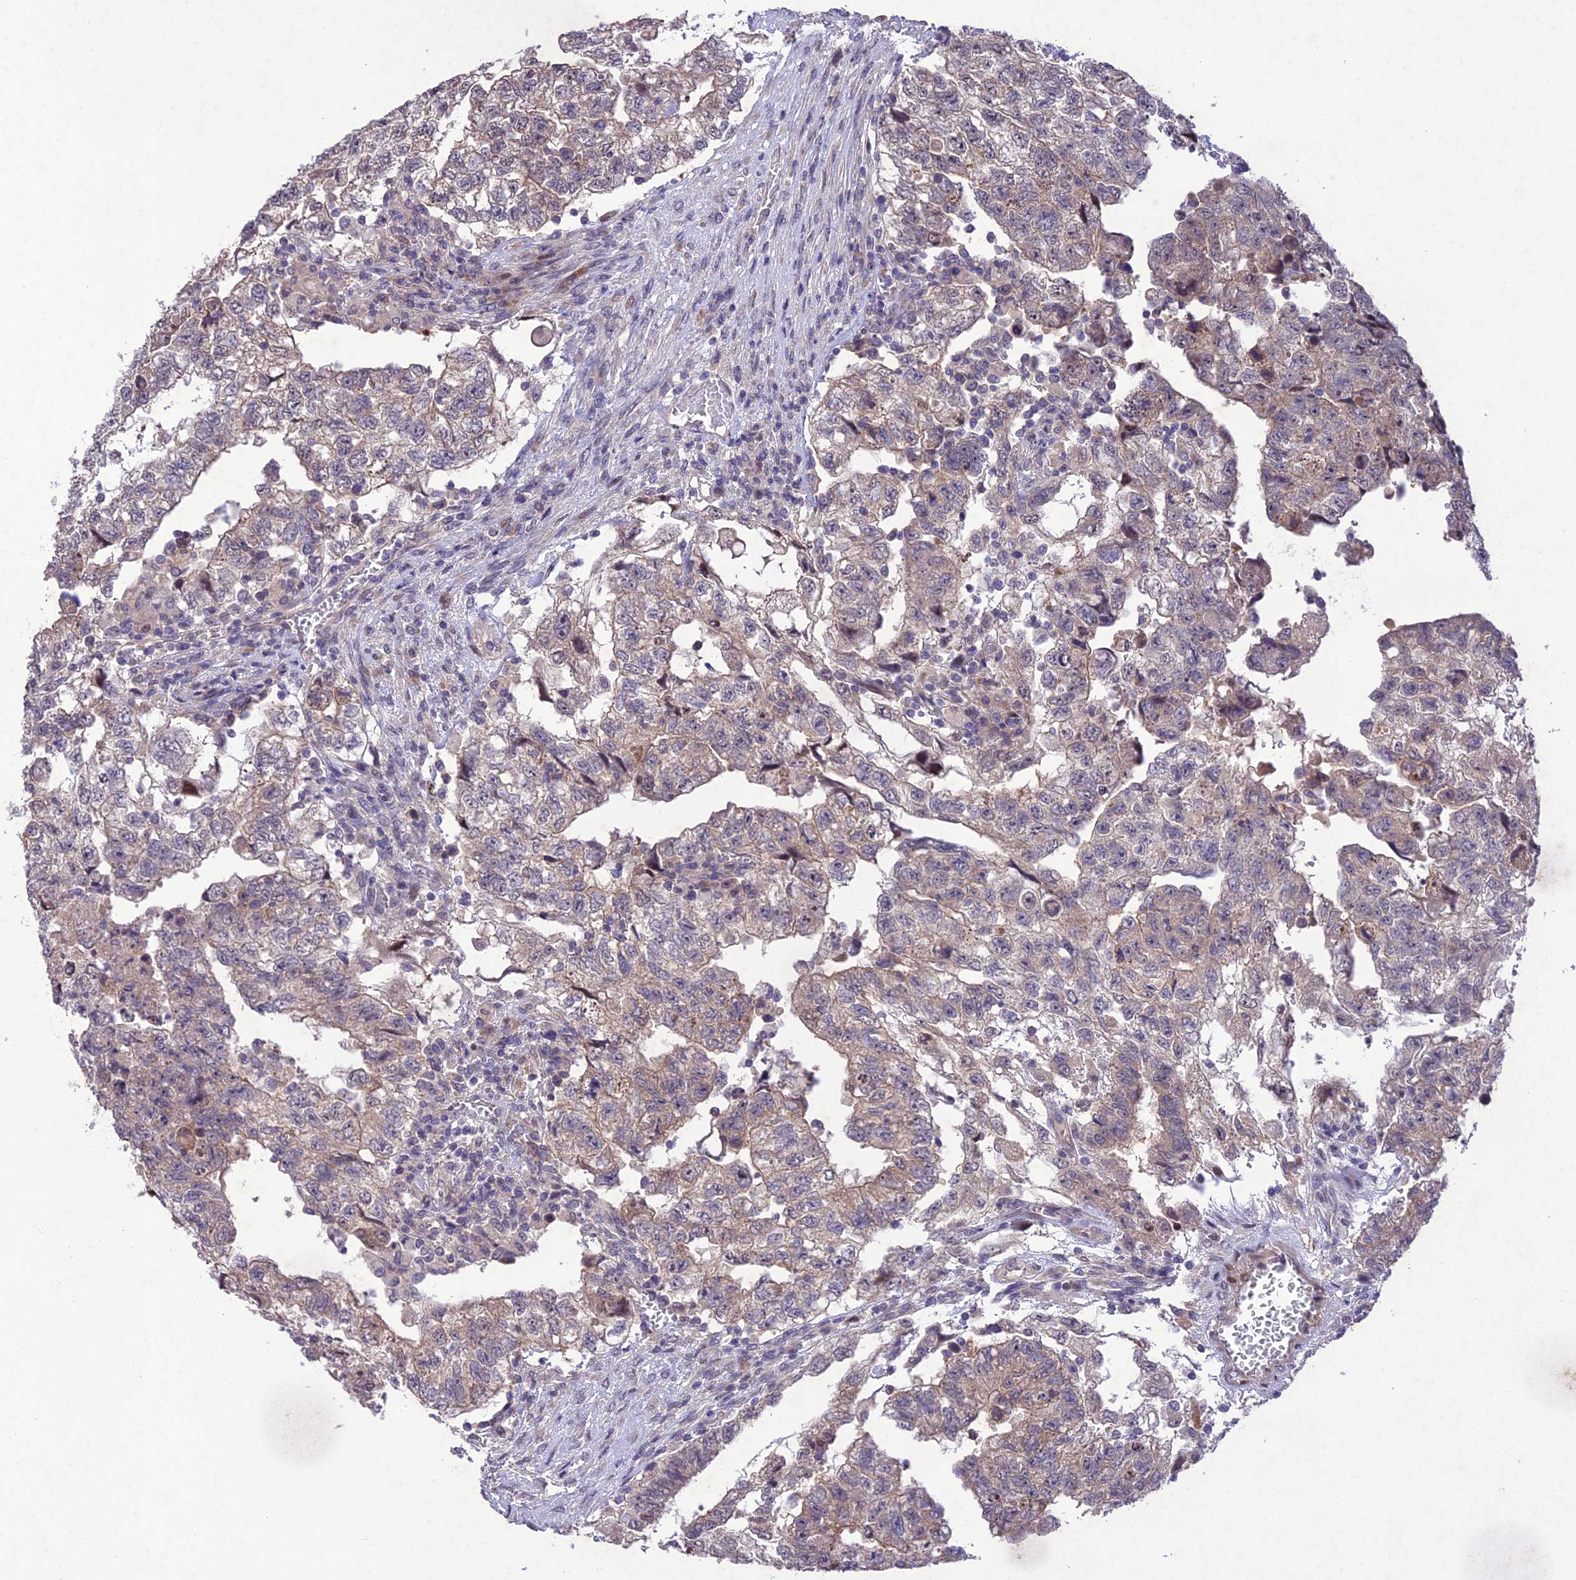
{"staining": {"intensity": "weak", "quantity": "25%-75%", "location": "cytoplasmic/membranous"}, "tissue": "testis cancer", "cell_type": "Tumor cells", "image_type": "cancer", "snomed": [{"axis": "morphology", "description": "Carcinoma, Embryonal, NOS"}, {"axis": "topography", "description": "Testis"}], "caption": "Testis embryonal carcinoma tissue exhibits weak cytoplasmic/membranous expression in about 25%-75% of tumor cells, visualized by immunohistochemistry.", "gene": "ANKRD52", "patient": {"sex": "male", "age": 36}}